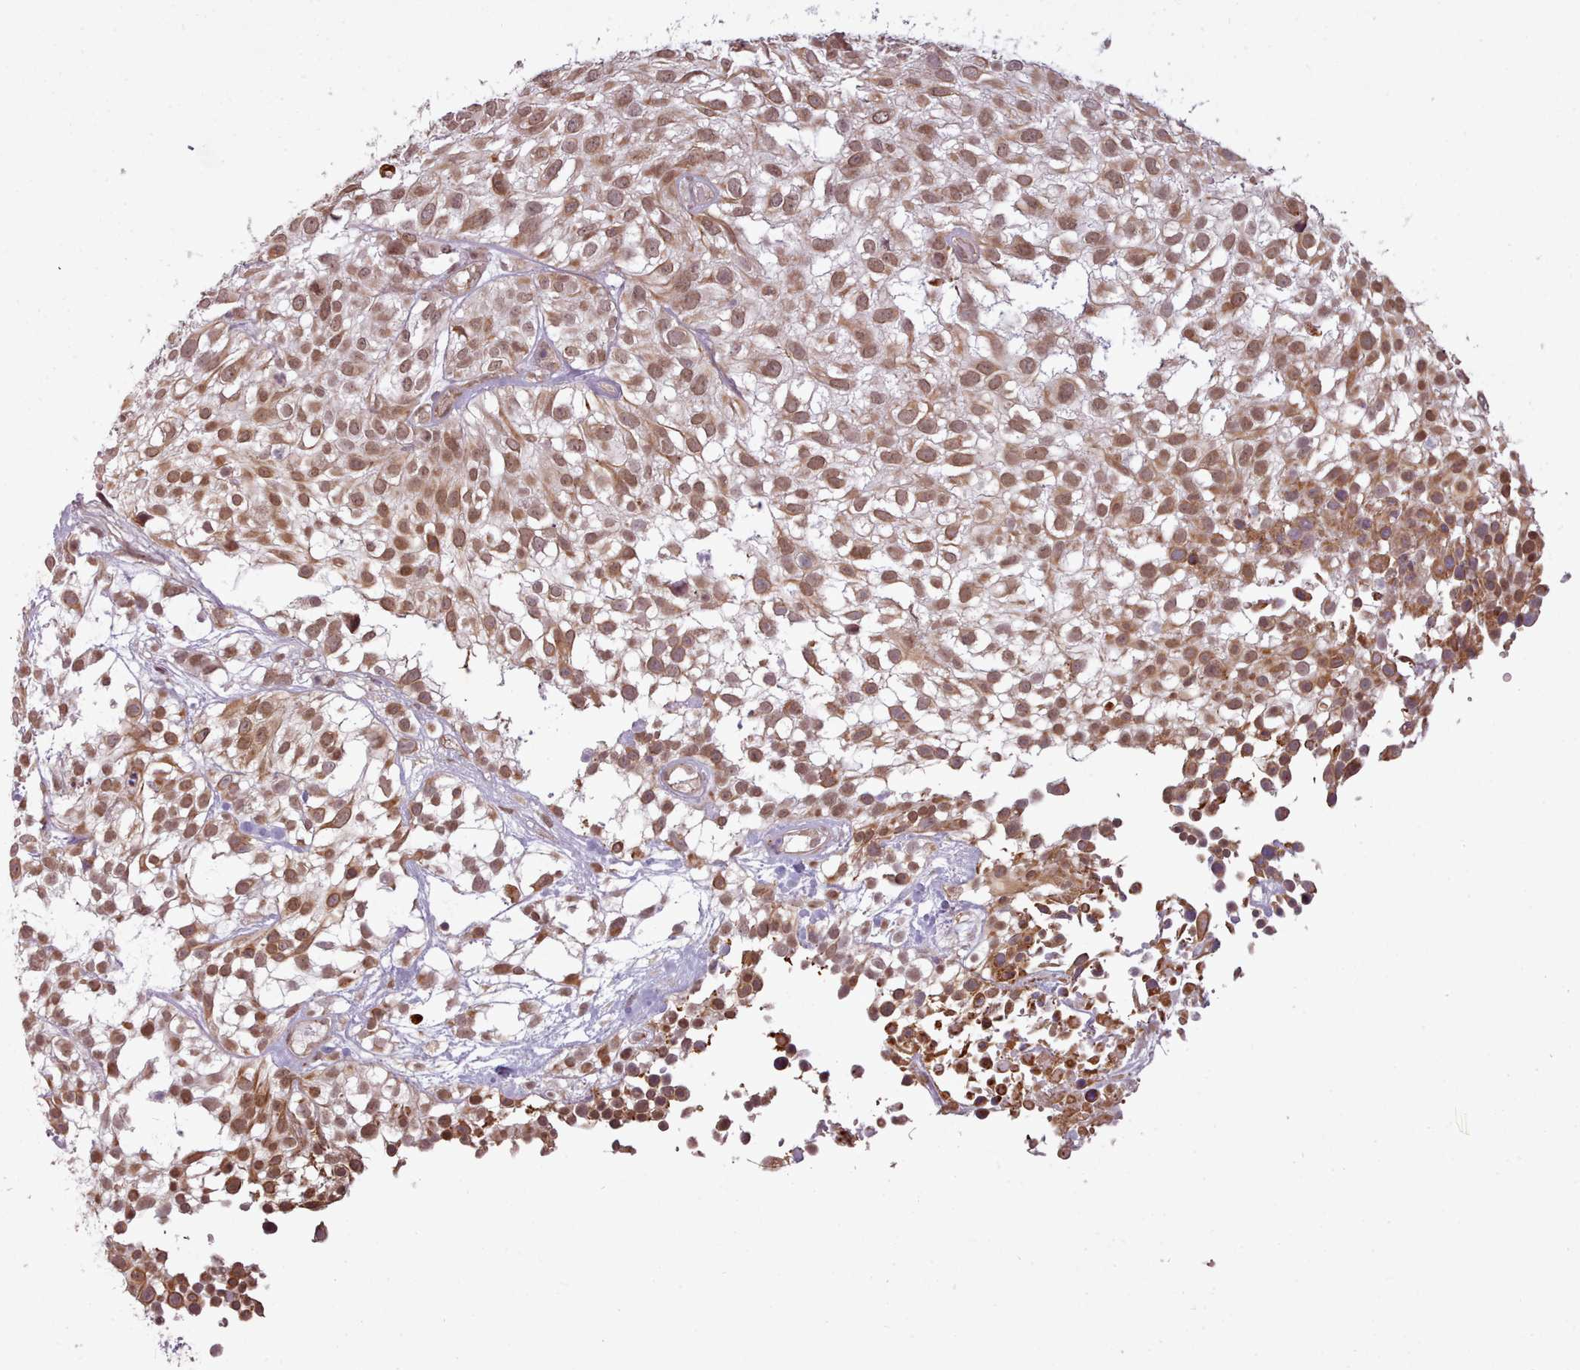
{"staining": {"intensity": "moderate", "quantity": ">75%", "location": "cytoplasmic/membranous,nuclear"}, "tissue": "urothelial cancer", "cell_type": "Tumor cells", "image_type": "cancer", "snomed": [{"axis": "morphology", "description": "Urothelial carcinoma, High grade"}, {"axis": "topography", "description": "Urinary bladder"}], "caption": "Protein expression analysis of human urothelial cancer reveals moderate cytoplasmic/membranous and nuclear expression in approximately >75% of tumor cells. (DAB (3,3'-diaminobenzidine) IHC with brightfield microscopy, high magnification).", "gene": "ZMYM4", "patient": {"sex": "male", "age": 56}}